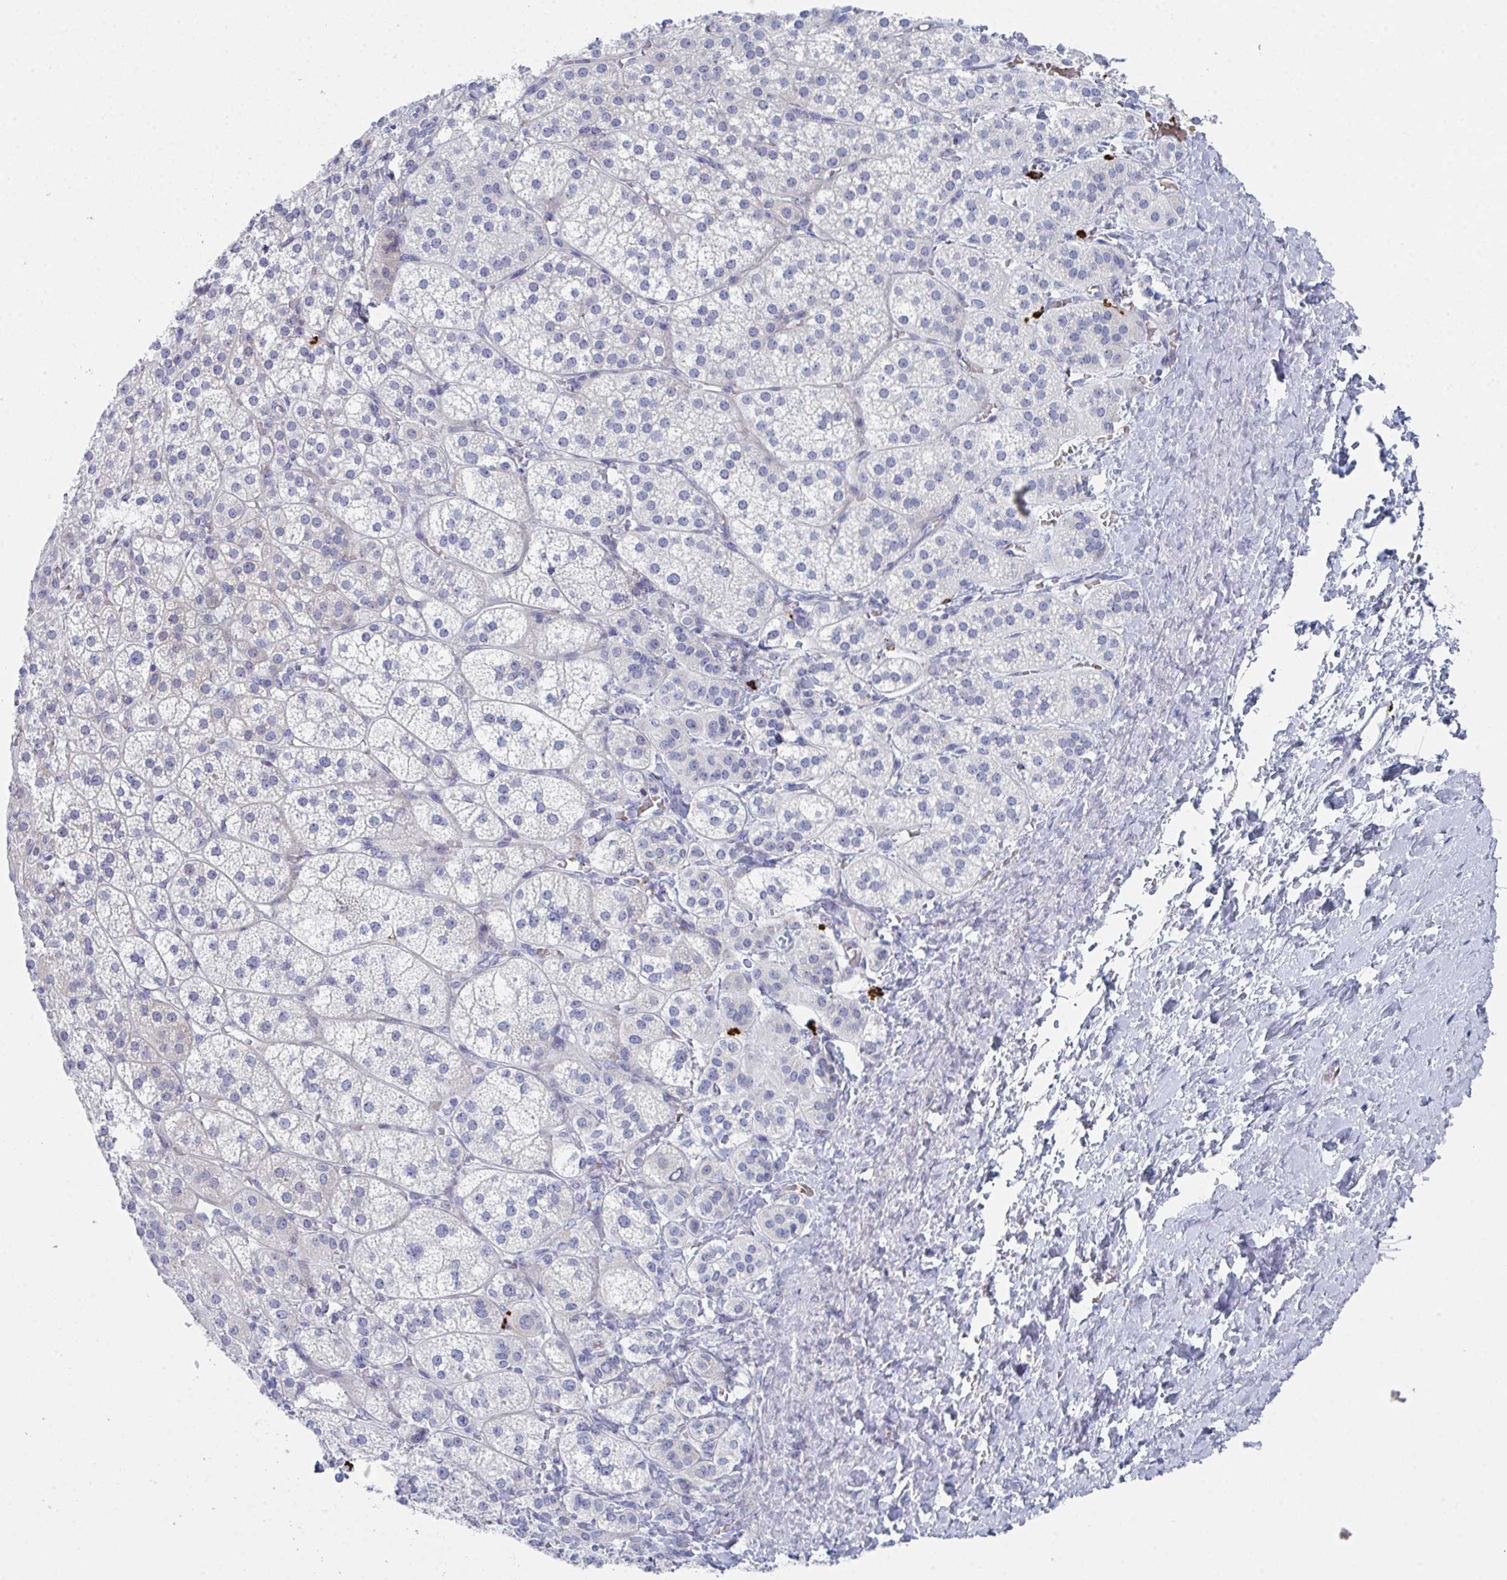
{"staining": {"intensity": "weak", "quantity": "25%-75%", "location": "cytoplasmic/membranous"}, "tissue": "adrenal gland", "cell_type": "Glandular cells", "image_type": "normal", "snomed": [{"axis": "morphology", "description": "Normal tissue, NOS"}, {"axis": "topography", "description": "Adrenal gland"}], "caption": "High-power microscopy captured an immunohistochemistry (IHC) photomicrograph of normal adrenal gland, revealing weak cytoplasmic/membranous staining in approximately 25%-75% of glandular cells. (DAB IHC with brightfield microscopy, high magnification).", "gene": "ZNF684", "patient": {"sex": "female", "age": 60}}